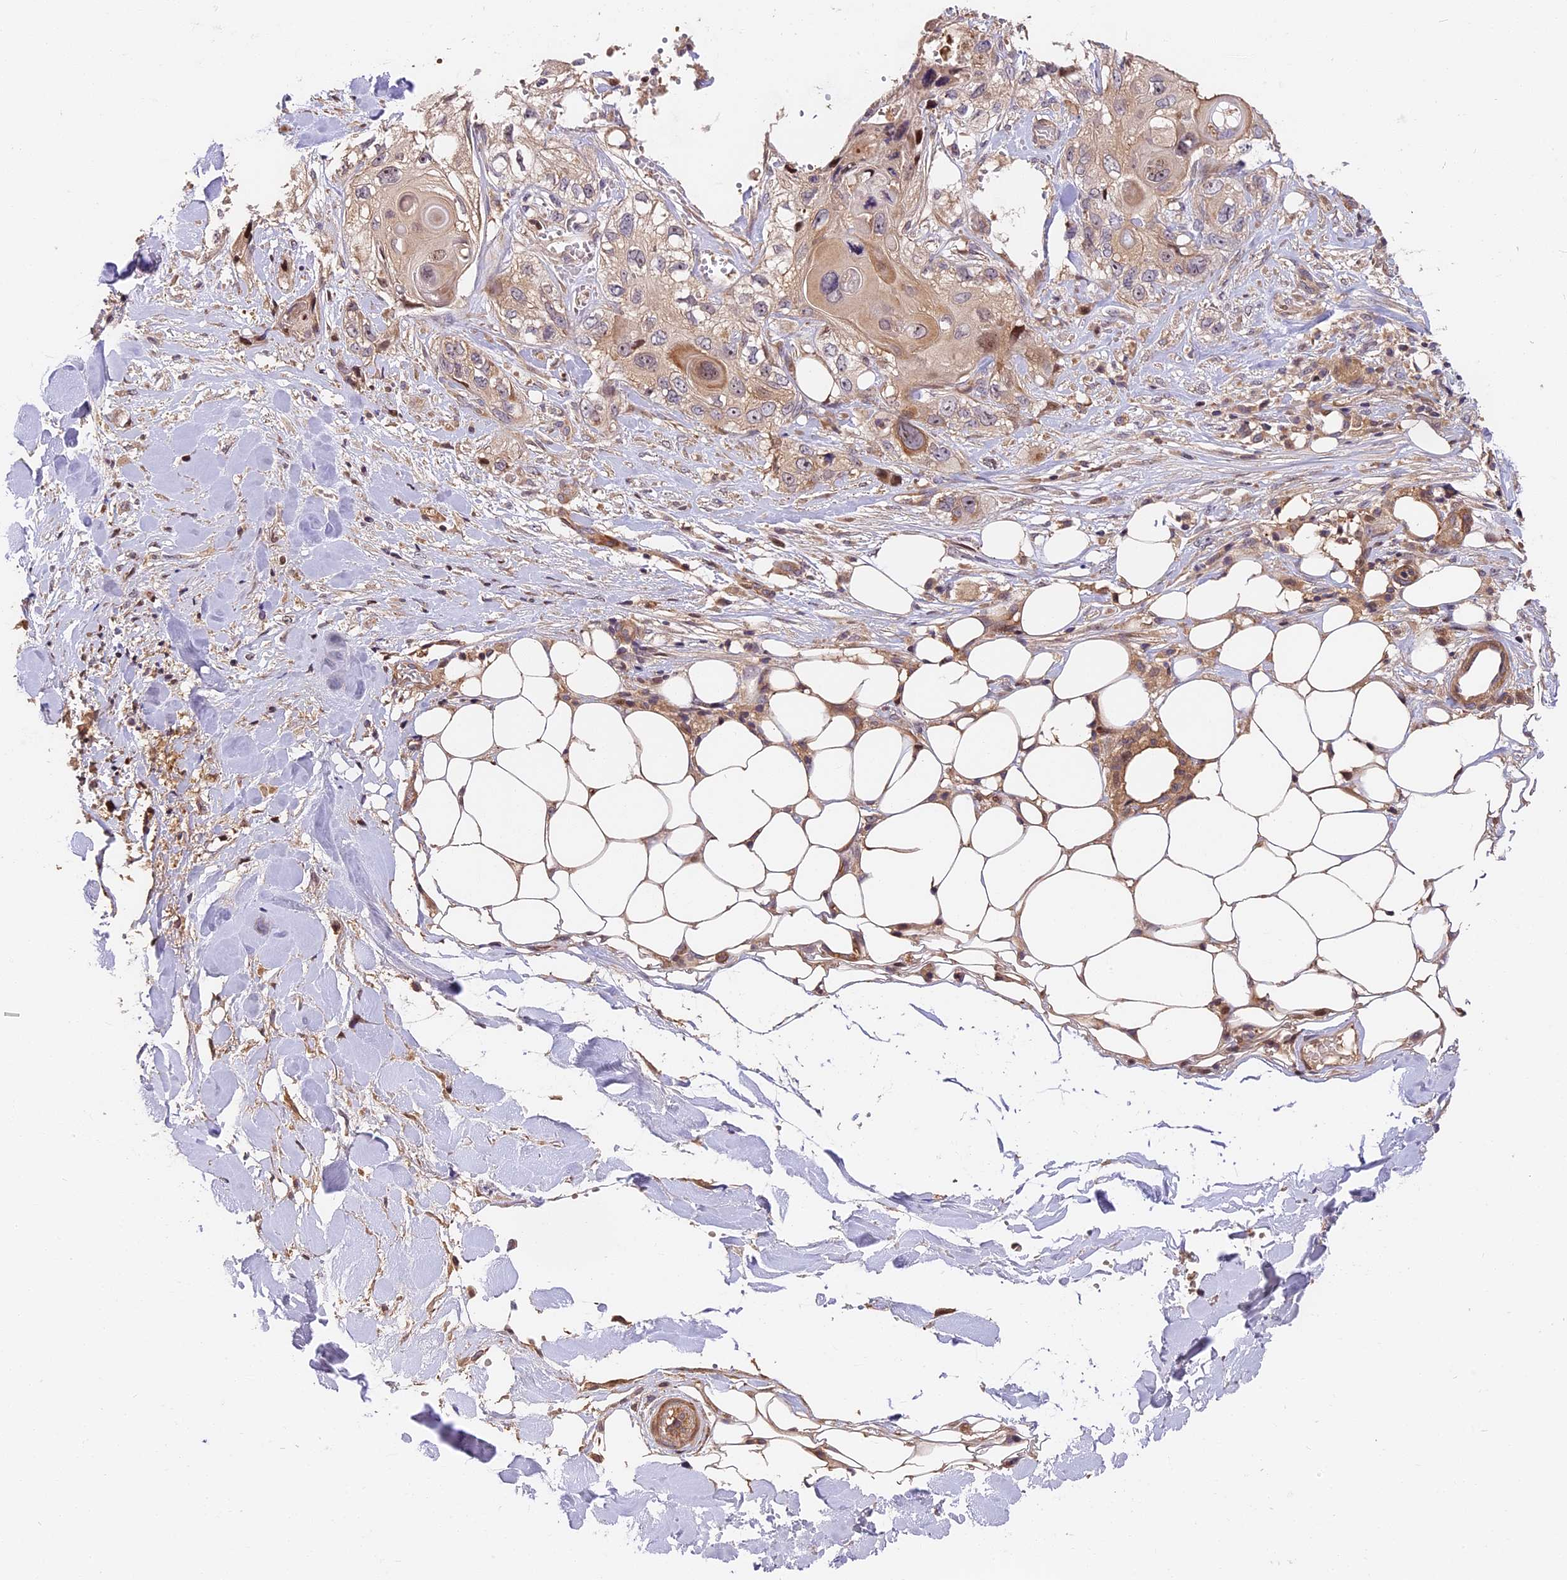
{"staining": {"intensity": "moderate", "quantity": "<25%", "location": "cytoplasmic/membranous,nuclear"}, "tissue": "skin cancer", "cell_type": "Tumor cells", "image_type": "cancer", "snomed": [{"axis": "morphology", "description": "Normal tissue, NOS"}, {"axis": "morphology", "description": "Squamous cell carcinoma, NOS"}, {"axis": "topography", "description": "Skin"}], "caption": "Protein staining by immunohistochemistry (IHC) reveals moderate cytoplasmic/membranous and nuclear positivity in about <25% of tumor cells in skin cancer.", "gene": "ARHGAP17", "patient": {"sex": "male", "age": 72}}